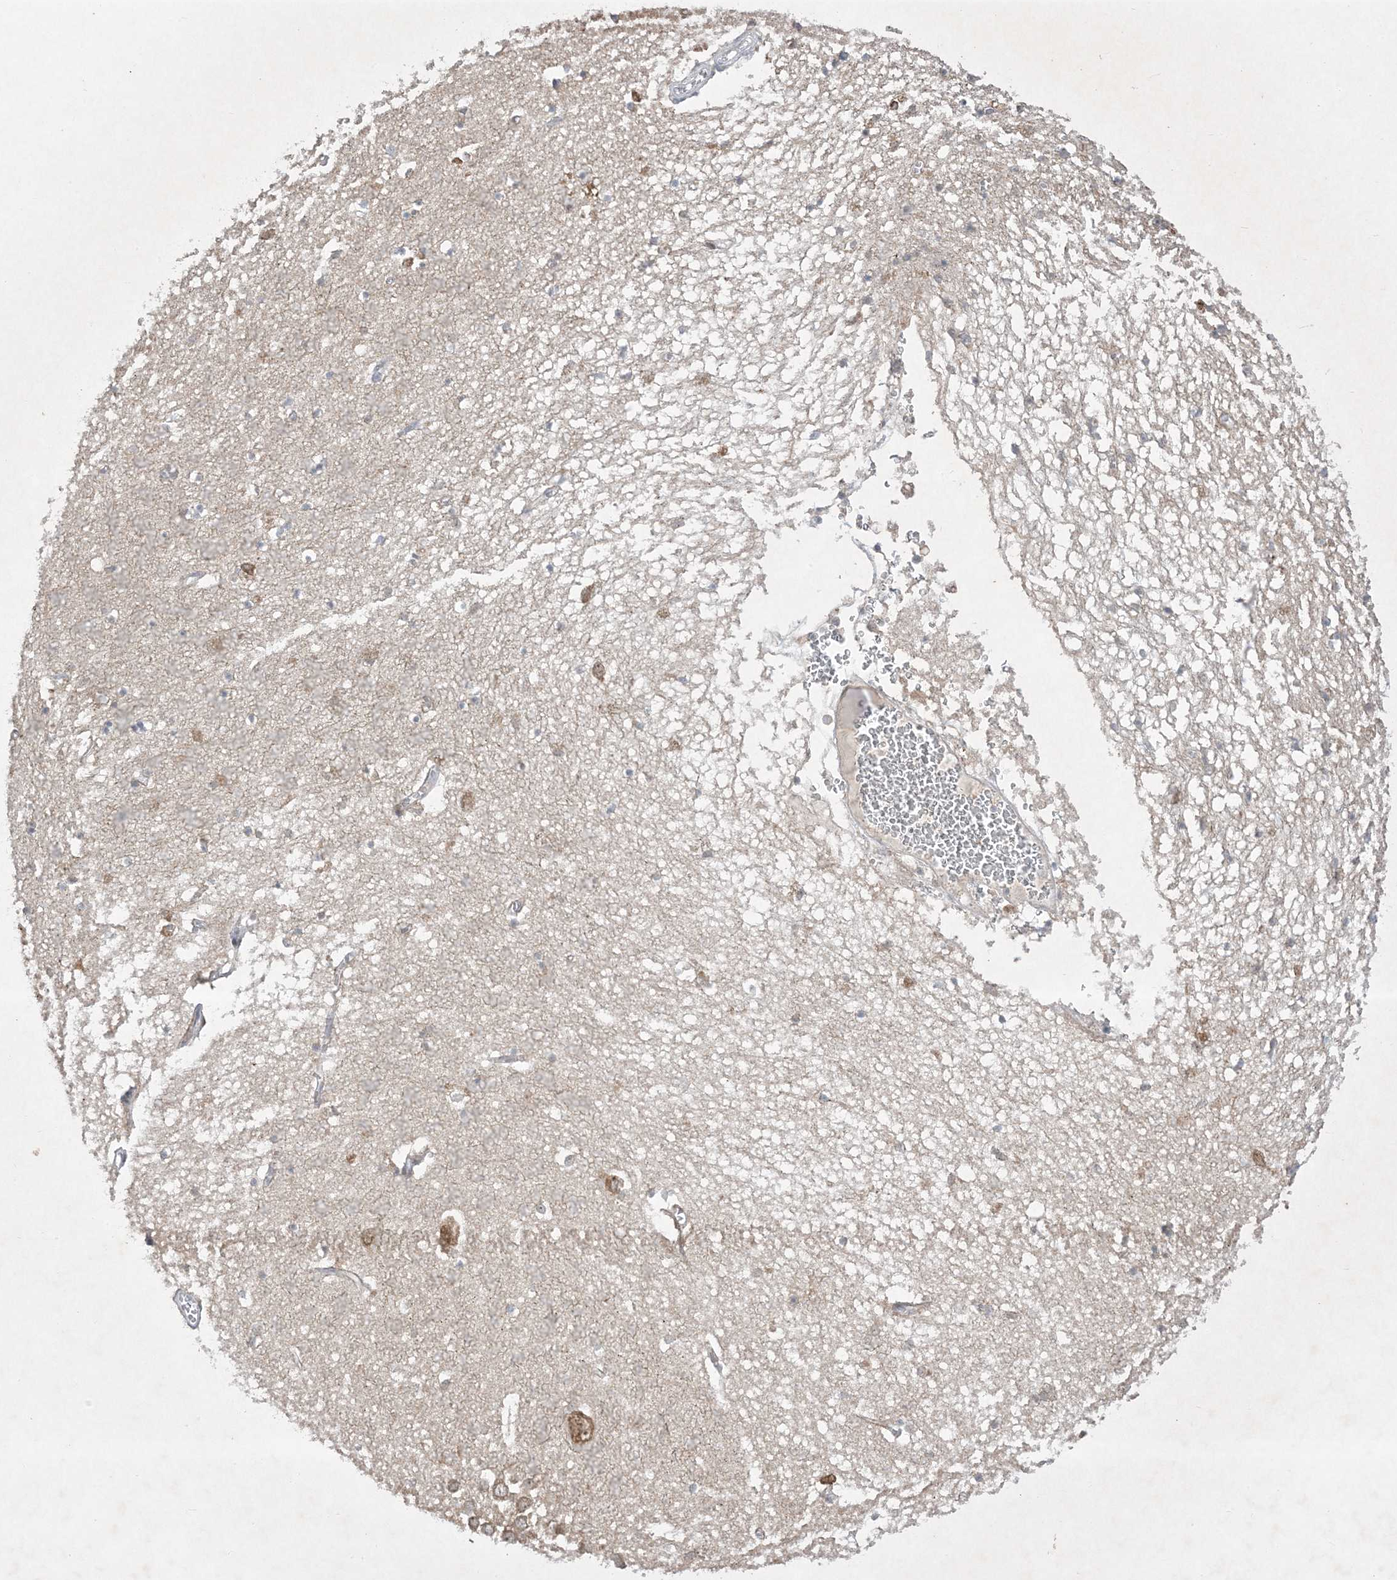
{"staining": {"intensity": "negative", "quantity": "none", "location": "none"}, "tissue": "hippocampus", "cell_type": "Glial cells", "image_type": "normal", "snomed": [{"axis": "morphology", "description": "Normal tissue, NOS"}, {"axis": "topography", "description": "Hippocampus"}], "caption": "Immunohistochemistry of normal human hippocampus reveals no positivity in glial cells. (DAB IHC visualized using brightfield microscopy, high magnification).", "gene": "SOGA3", "patient": {"sex": "male", "age": 70}}